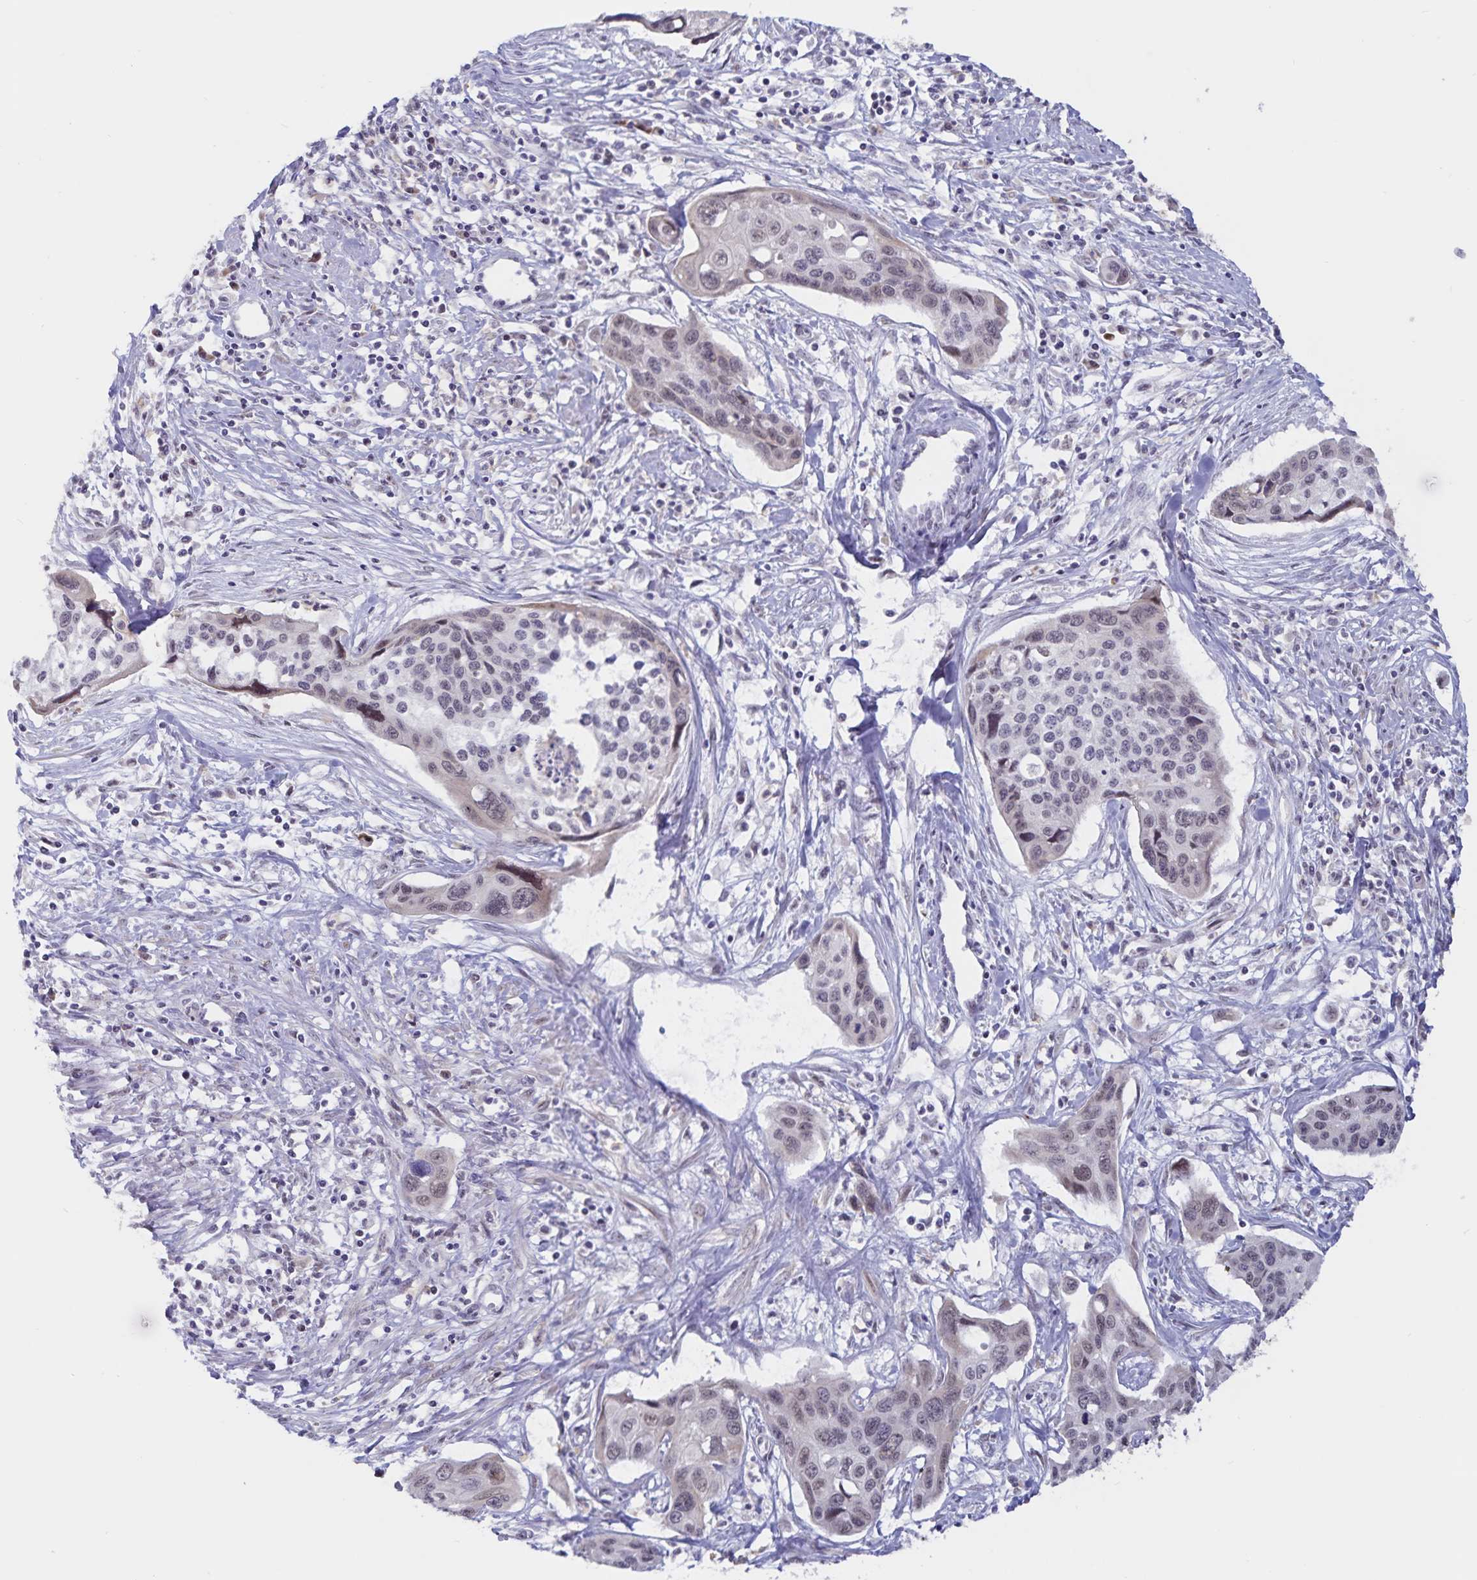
{"staining": {"intensity": "negative", "quantity": "none", "location": "none"}, "tissue": "cervical cancer", "cell_type": "Tumor cells", "image_type": "cancer", "snomed": [{"axis": "morphology", "description": "Squamous cell carcinoma, NOS"}, {"axis": "topography", "description": "Cervix"}], "caption": "IHC histopathology image of neoplastic tissue: squamous cell carcinoma (cervical) stained with DAB reveals no significant protein positivity in tumor cells.", "gene": "ATP2A2", "patient": {"sex": "female", "age": 31}}